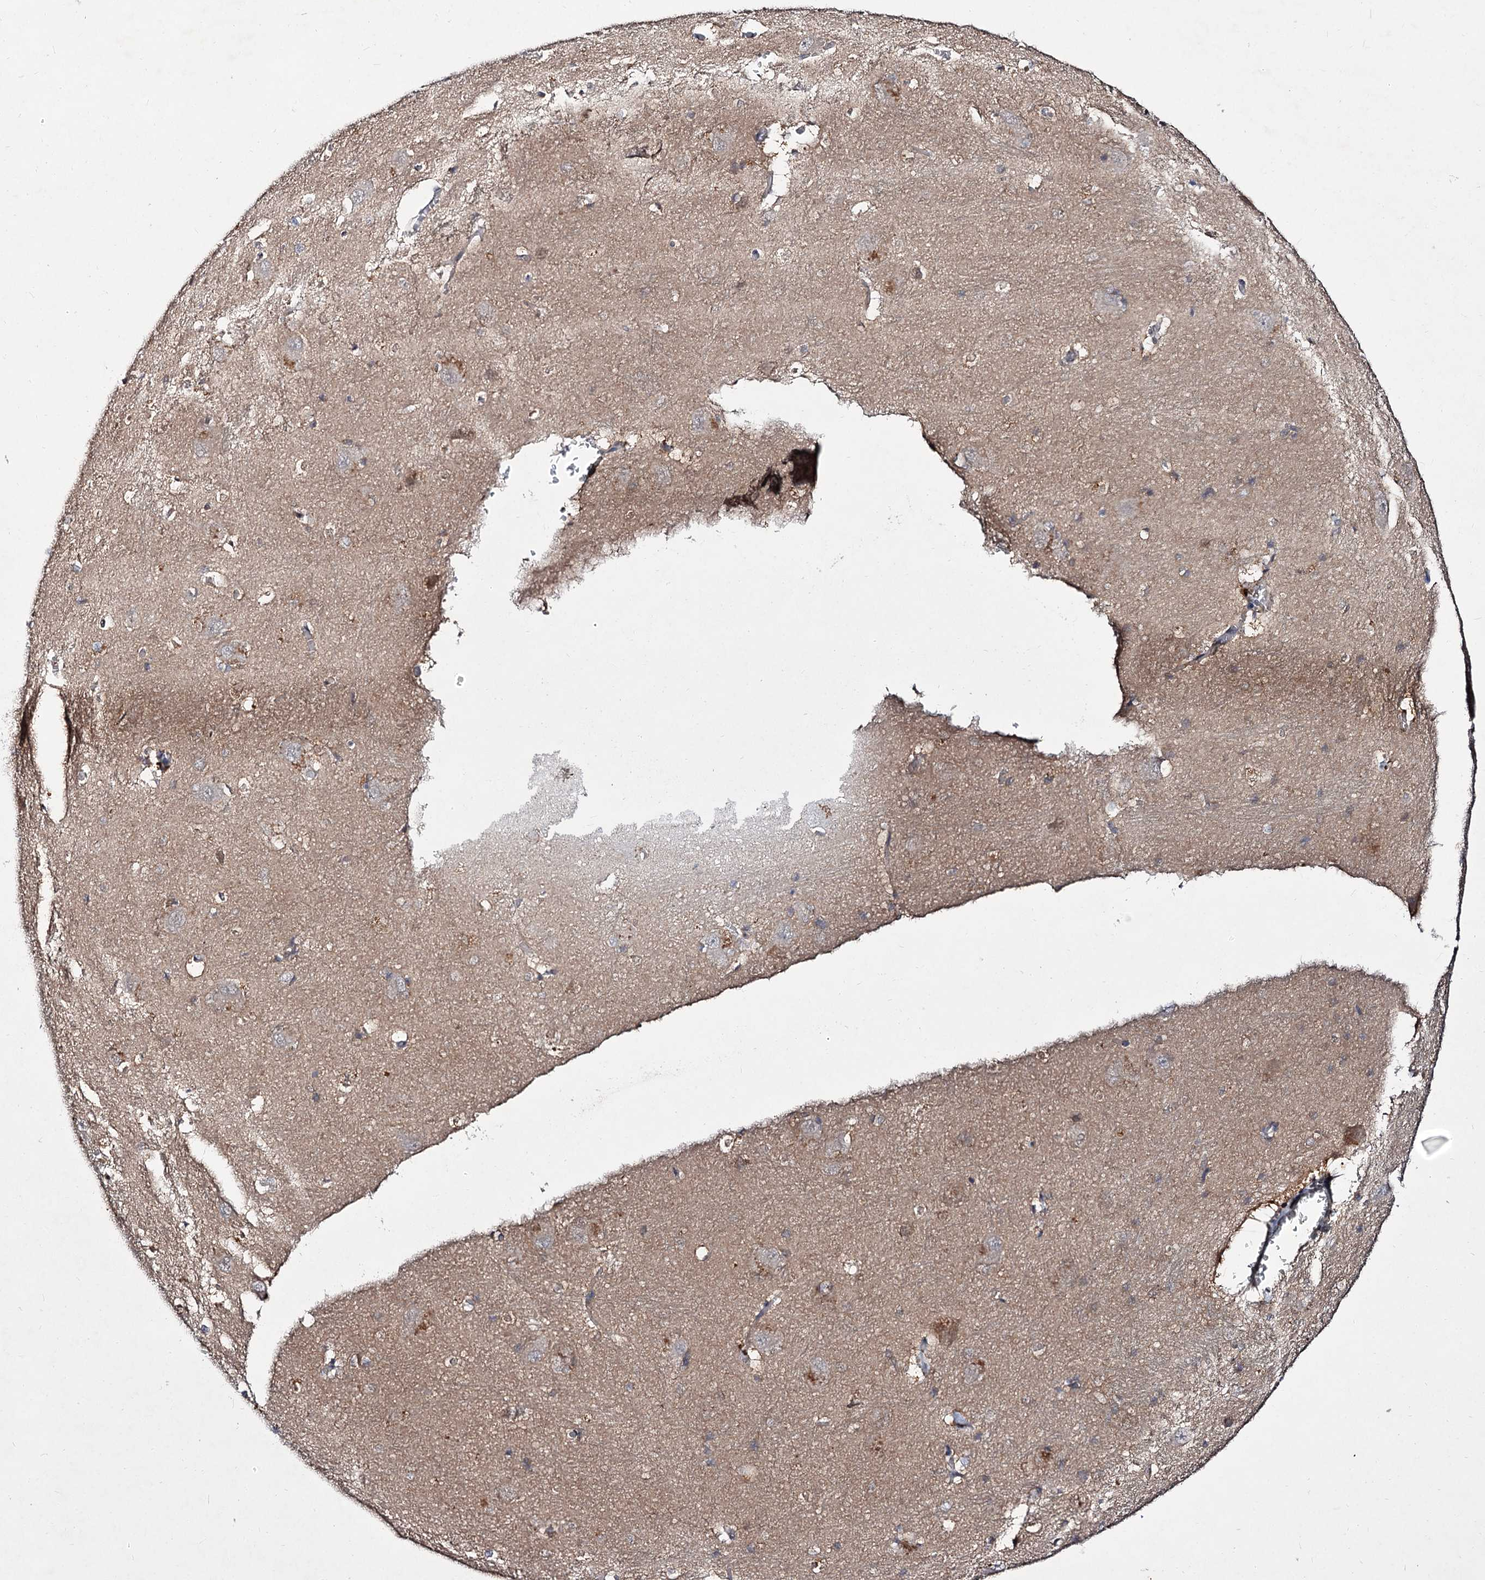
{"staining": {"intensity": "moderate", "quantity": "<25%", "location": "cytoplasmic/membranous"}, "tissue": "caudate", "cell_type": "Glial cells", "image_type": "normal", "snomed": [{"axis": "morphology", "description": "Normal tissue, NOS"}, {"axis": "topography", "description": "Lateral ventricle wall"}], "caption": "Immunohistochemical staining of unremarkable caudate displays low levels of moderate cytoplasmic/membranous expression in approximately <25% of glial cells.", "gene": "ACTR6", "patient": {"sex": "male", "age": 37}}